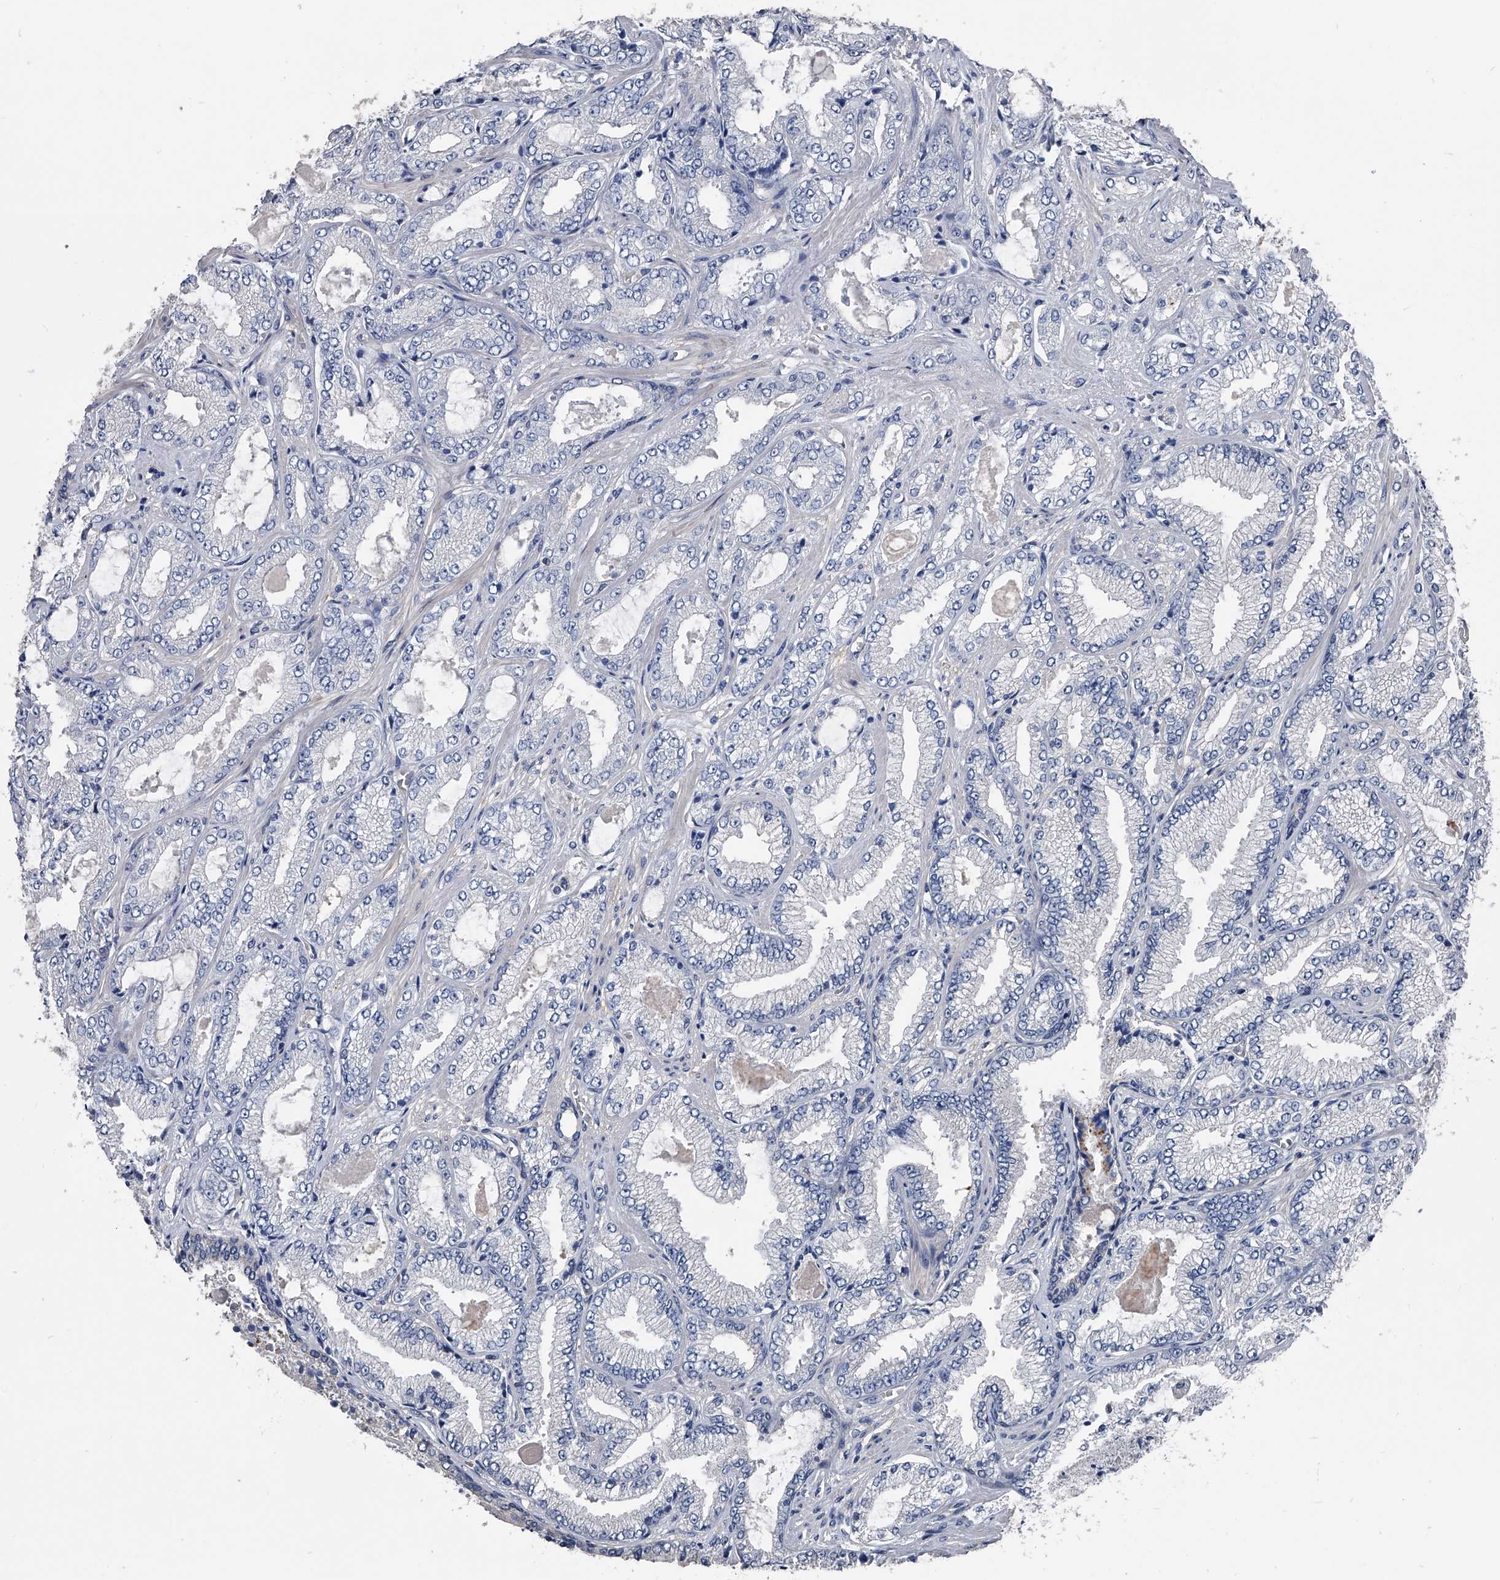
{"staining": {"intensity": "negative", "quantity": "none", "location": "none"}, "tissue": "prostate cancer", "cell_type": "Tumor cells", "image_type": "cancer", "snomed": [{"axis": "morphology", "description": "Adenocarcinoma, High grade"}, {"axis": "topography", "description": "Prostate"}], "caption": "An immunohistochemistry (IHC) image of adenocarcinoma (high-grade) (prostate) is shown. There is no staining in tumor cells of adenocarcinoma (high-grade) (prostate).", "gene": "KIF13A", "patient": {"sex": "male", "age": 71}}